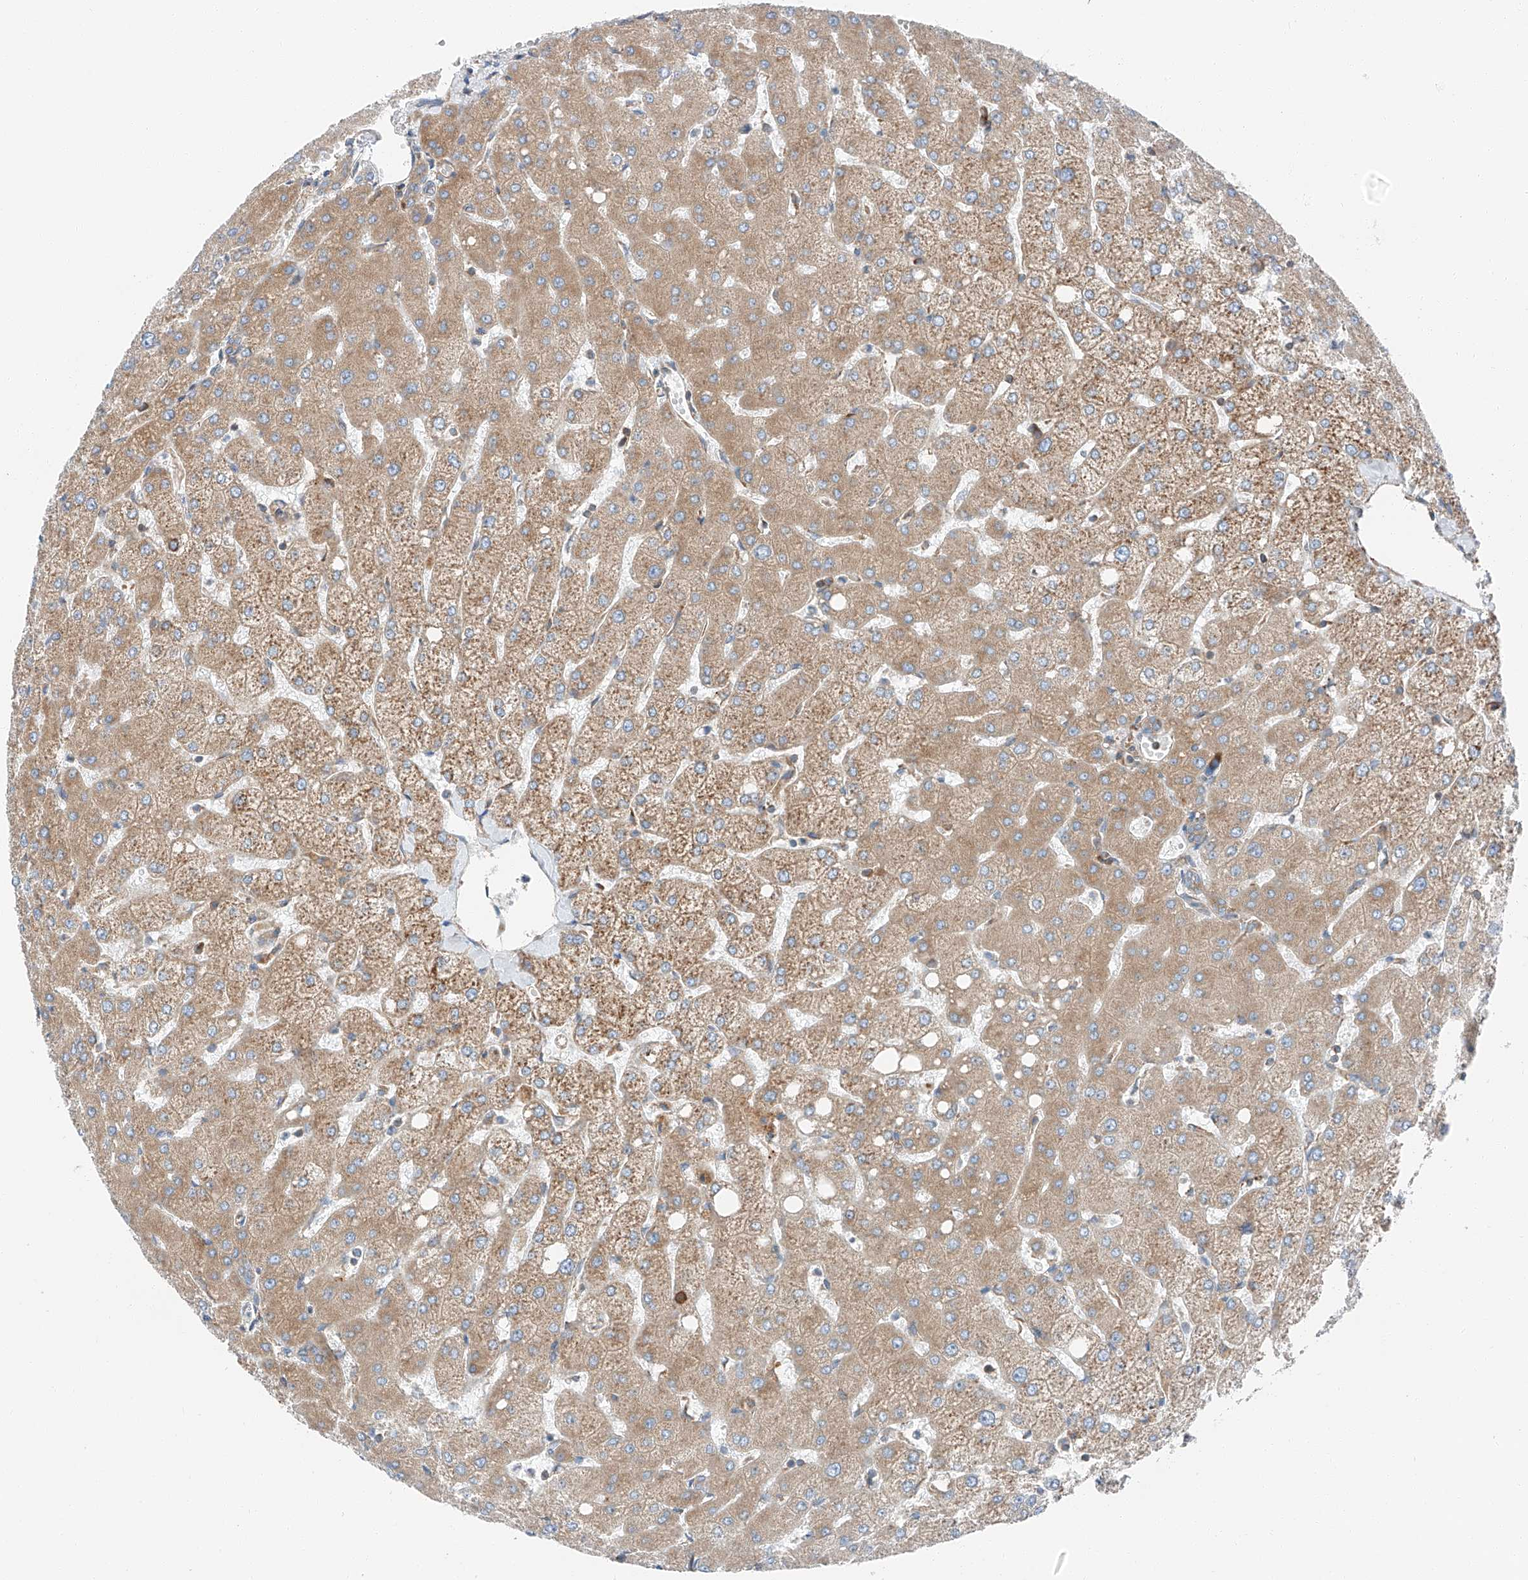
{"staining": {"intensity": "weak", "quantity": "25%-75%", "location": "cytoplasmic/membranous"}, "tissue": "liver", "cell_type": "Cholangiocytes", "image_type": "normal", "snomed": [{"axis": "morphology", "description": "Normal tissue, NOS"}, {"axis": "topography", "description": "Liver"}], "caption": "Benign liver shows weak cytoplasmic/membranous expression in about 25%-75% of cholangiocytes.", "gene": "ZC3H15", "patient": {"sex": "female", "age": 54}}